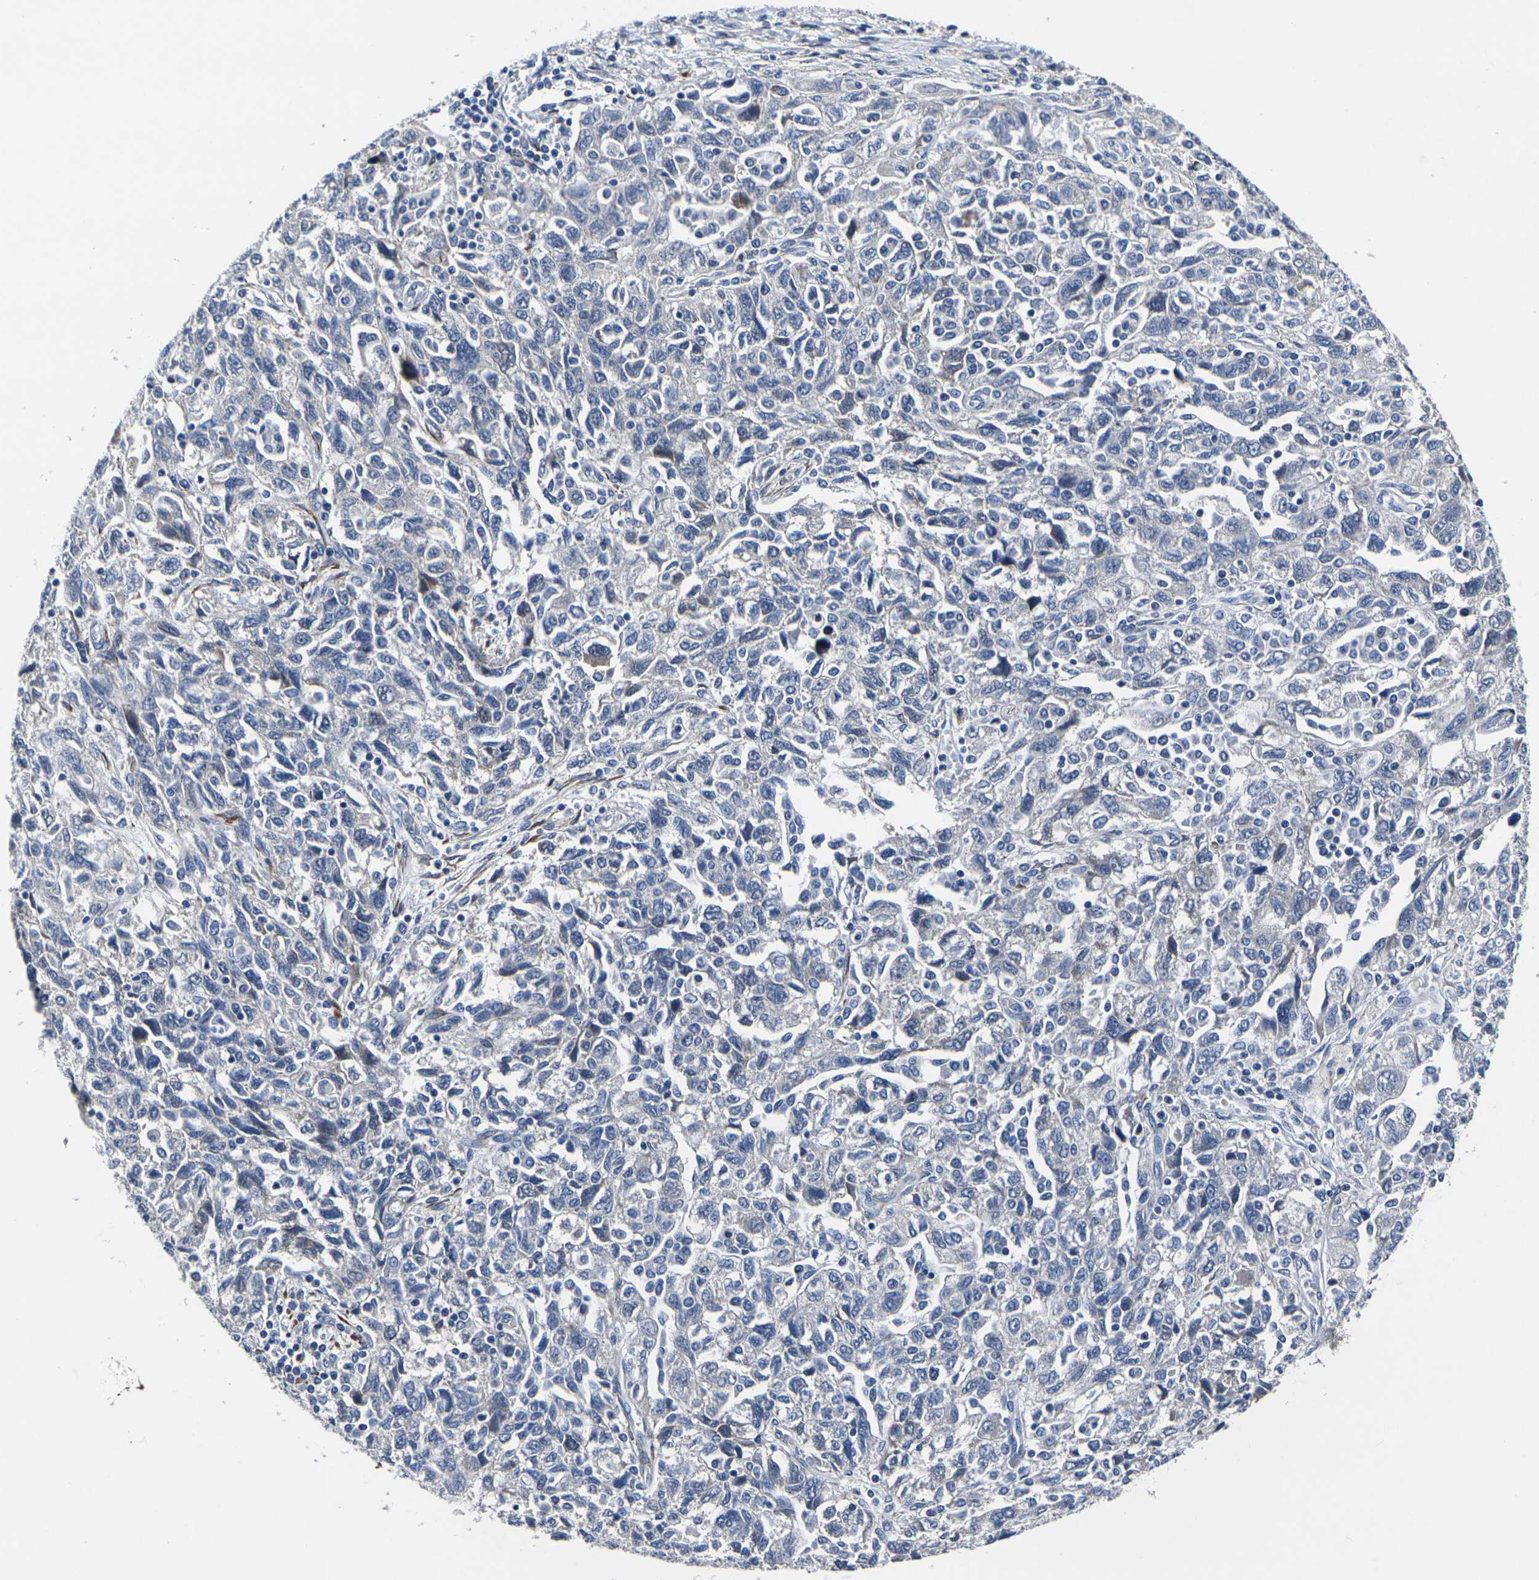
{"staining": {"intensity": "negative", "quantity": "none", "location": "none"}, "tissue": "ovarian cancer", "cell_type": "Tumor cells", "image_type": "cancer", "snomed": [{"axis": "morphology", "description": "Carcinoma, NOS"}, {"axis": "morphology", "description": "Cystadenocarcinoma, serous, NOS"}, {"axis": "topography", "description": "Ovary"}], "caption": "Ovarian cancer (serous cystadenocarcinoma) stained for a protein using IHC exhibits no staining tumor cells.", "gene": "CYP2C8", "patient": {"sex": "female", "age": 69}}